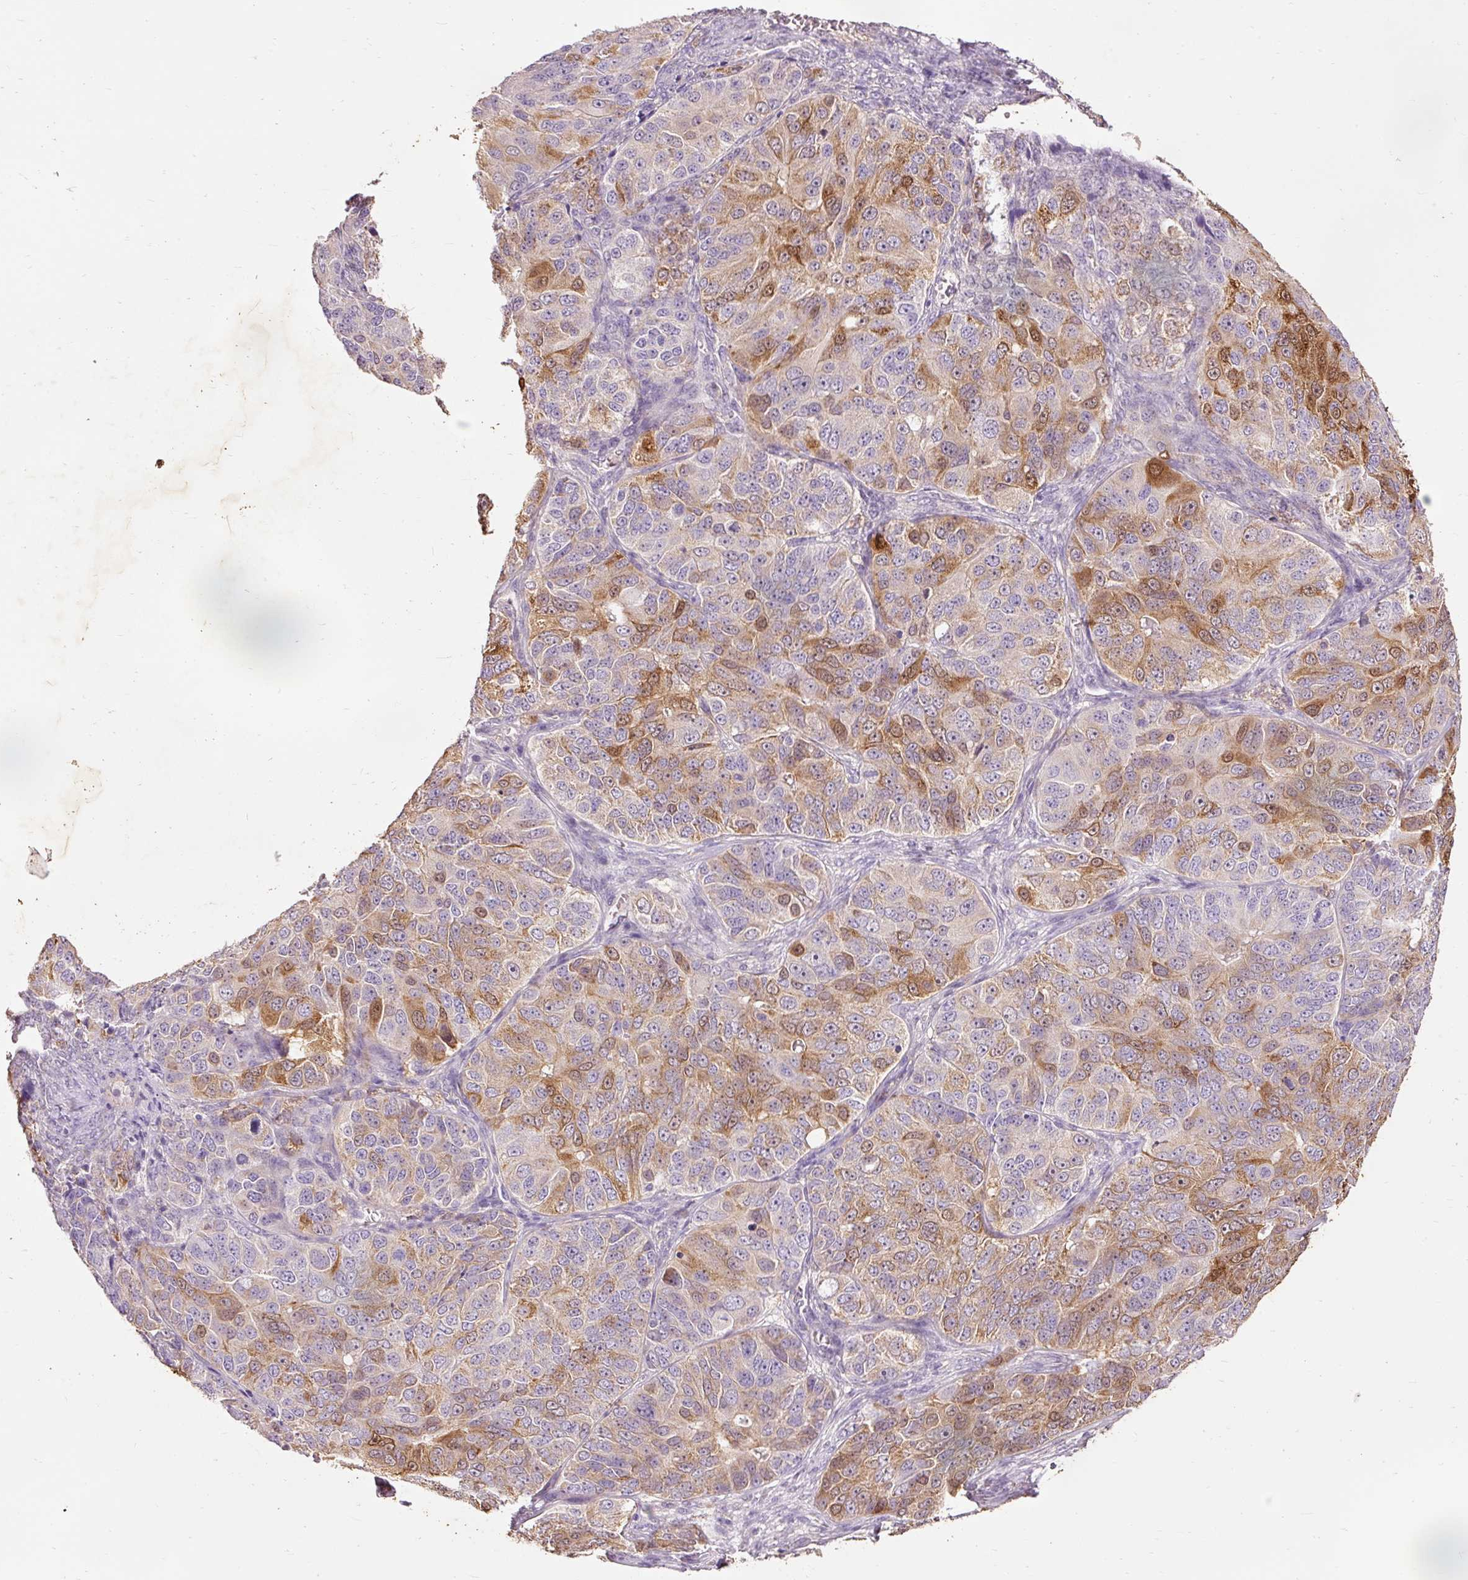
{"staining": {"intensity": "moderate", "quantity": "25%-75%", "location": "cytoplasmic/membranous,nuclear"}, "tissue": "ovarian cancer", "cell_type": "Tumor cells", "image_type": "cancer", "snomed": [{"axis": "morphology", "description": "Carcinoma, endometroid"}, {"axis": "topography", "description": "Ovary"}], "caption": "An IHC image of neoplastic tissue is shown. Protein staining in brown labels moderate cytoplasmic/membranous and nuclear positivity in ovarian cancer (endometroid carcinoma) within tumor cells.", "gene": "PRDX5", "patient": {"sex": "female", "age": 51}}